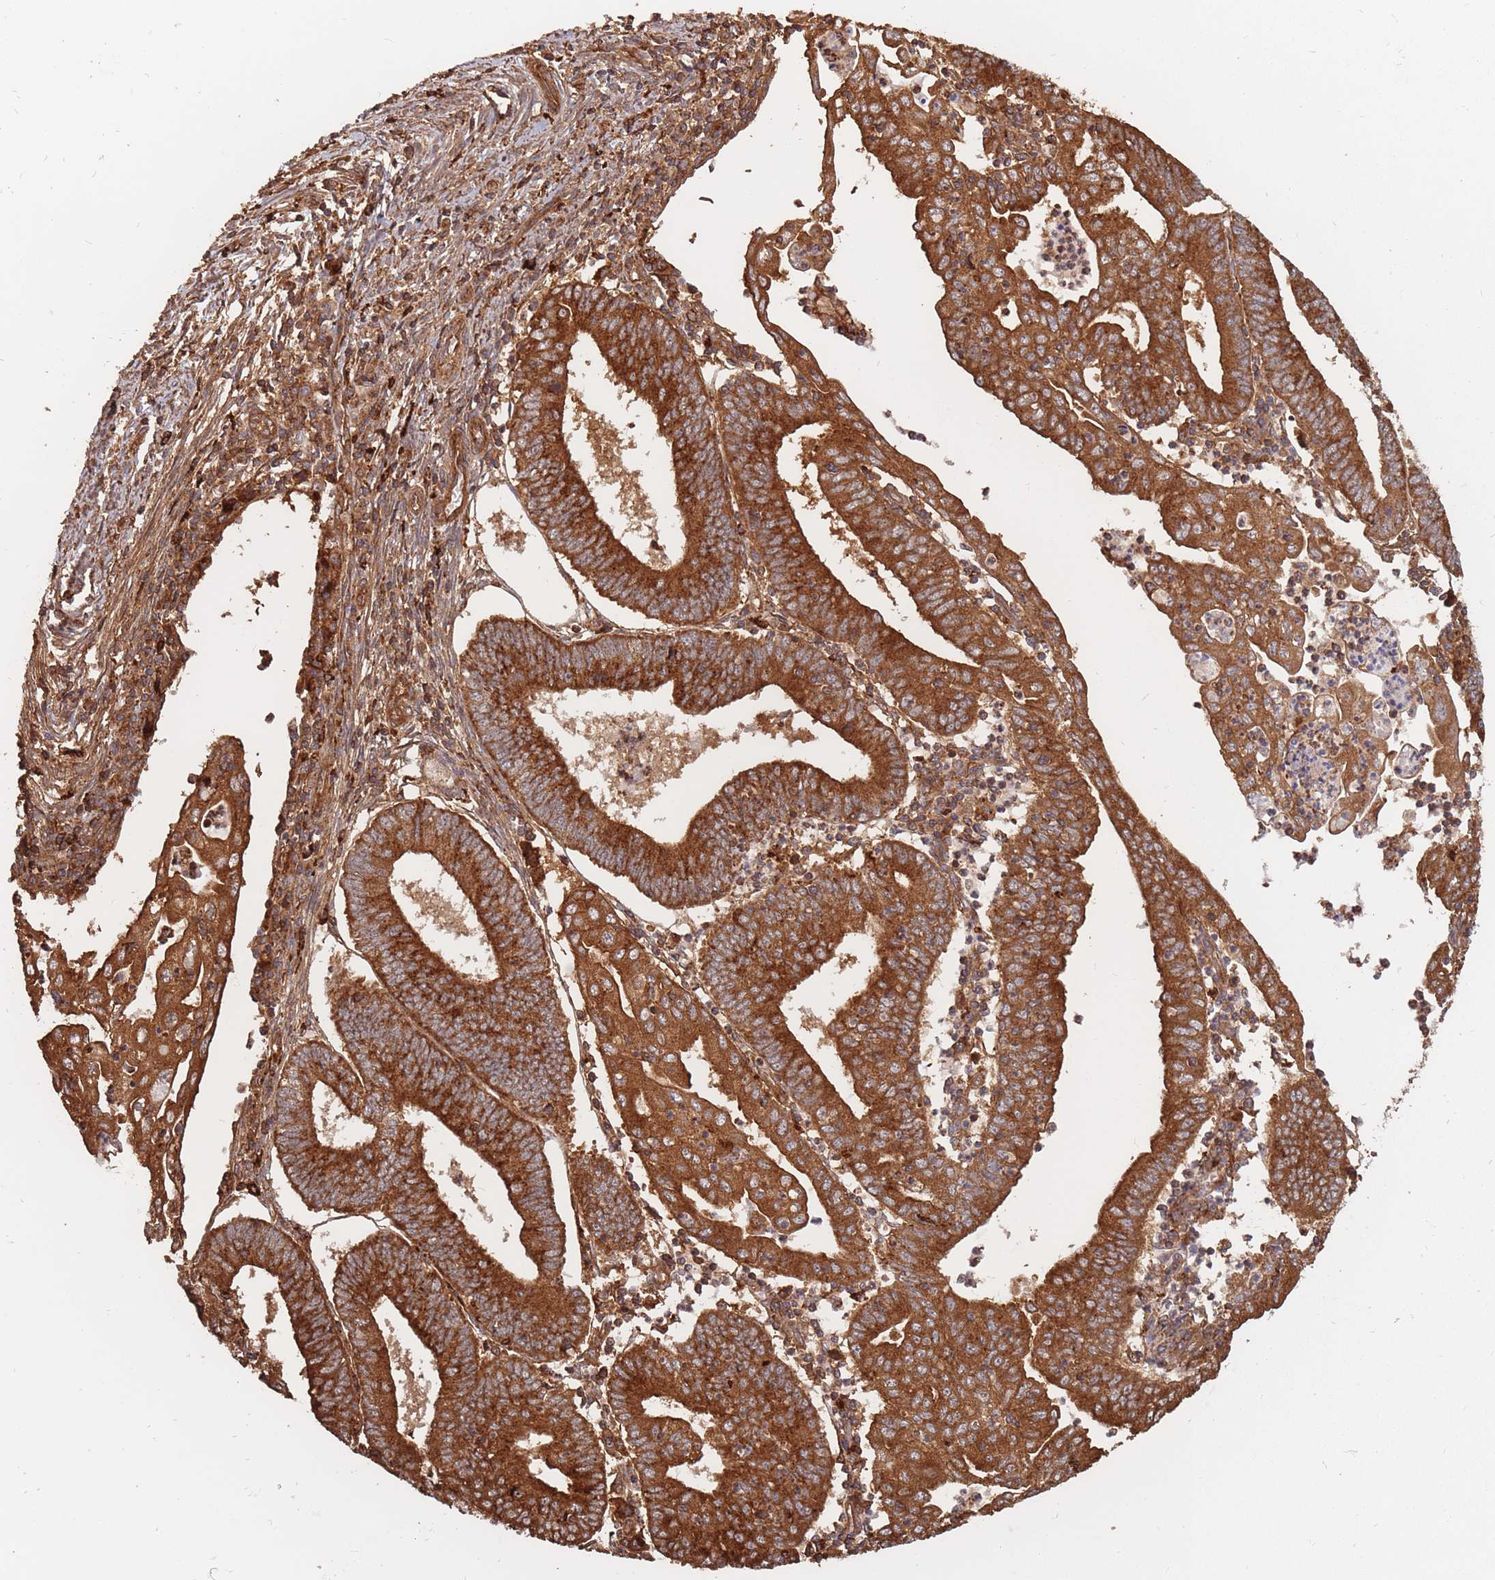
{"staining": {"intensity": "strong", "quantity": ">75%", "location": "cytoplasmic/membranous"}, "tissue": "endometrial cancer", "cell_type": "Tumor cells", "image_type": "cancer", "snomed": [{"axis": "morphology", "description": "Adenocarcinoma, NOS"}, {"axis": "topography", "description": "Endometrium"}], "caption": "Immunohistochemistry image of neoplastic tissue: human endometrial adenocarcinoma stained using IHC displays high levels of strong protein expression localized specifically in the cytoplasmic/membranous of tumor cells, appearing as a cytoplasmic/membranous brown color.", "gene": "RASSF2", "patient": {"sex": "female", "age": 60}}